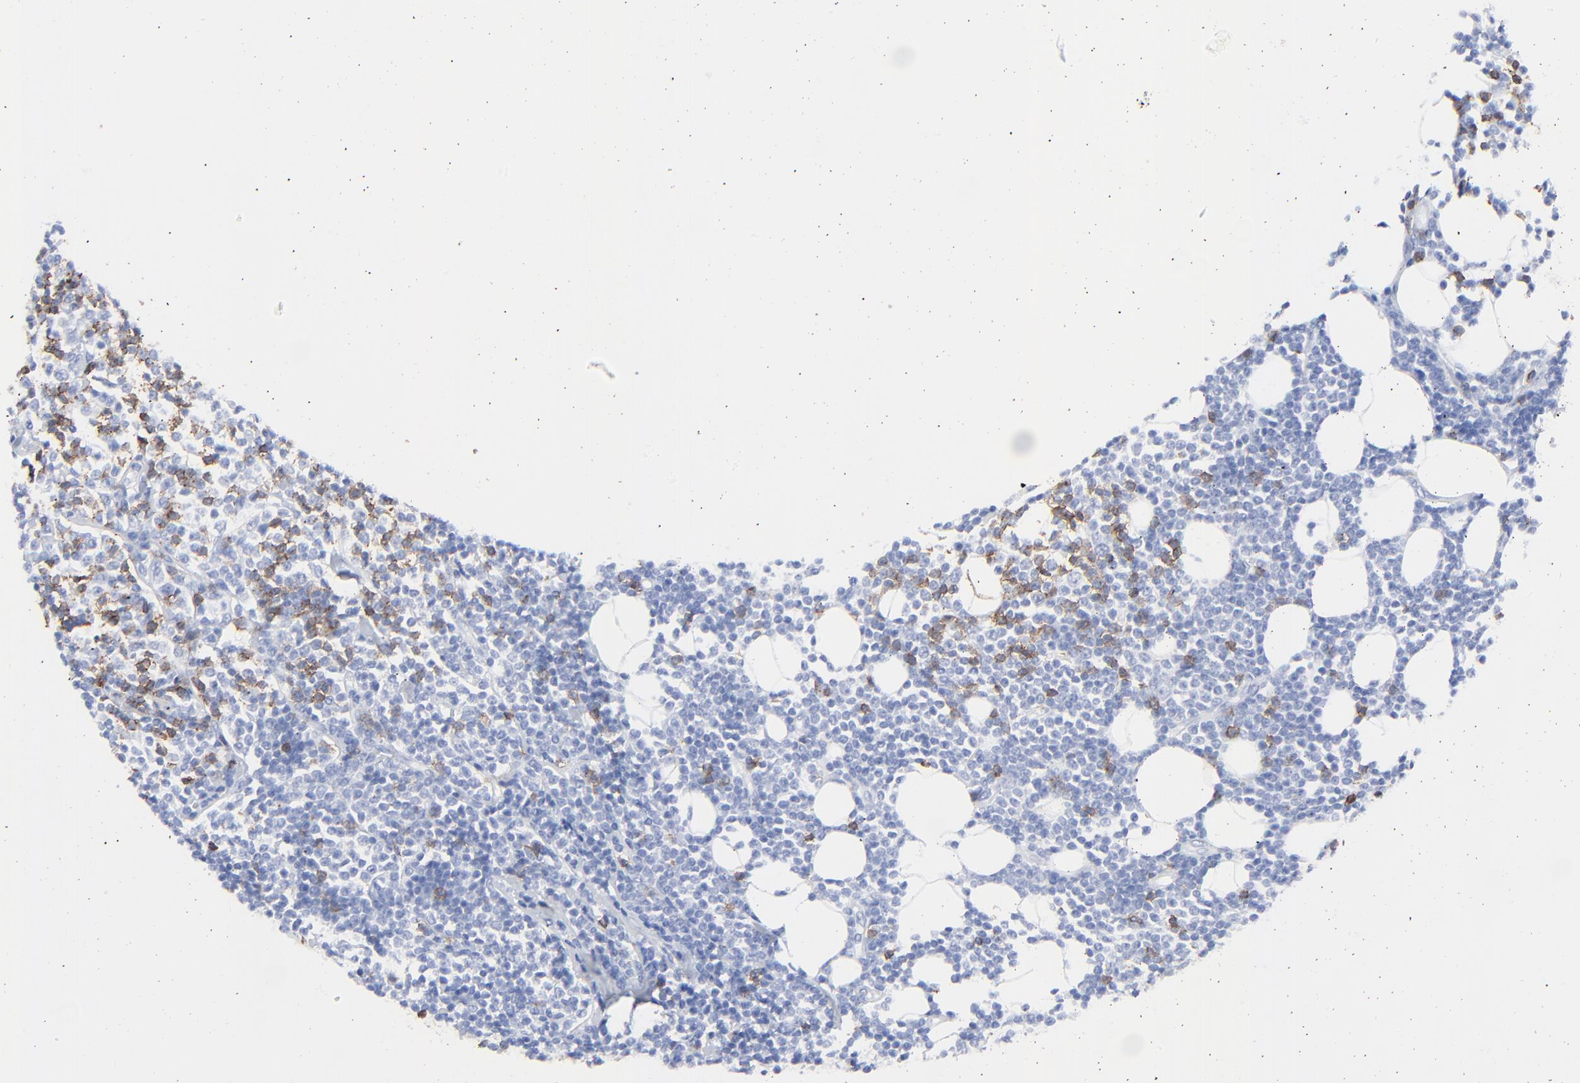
{"staining": {"intensity": "negative", "quantity": "none", "location": "none"}, "tissue": "lymphoma", "cell_type": "Tumor cells", "image_type": "cancer", "snomed": [{"axis": "morphology", "description": "Malignant lymphoma, non-Hodgkin's type, Low grade"}, {"axis": "topography", "description": "Soft tissue"}], "caption": "This is a micrograph of IHC staining of low-grade malignant lymphoma, non-Hodgkin's type, which shows no positivity in tumor cells. (Stains: DAB (3,3'-diaminobenzidine) immunohistochemistry (IHC) with hematoxylin counter stain, Microscopy: brightfield microscopy at high magnification).", "gene": "LCK", "patient": {"sex": "male", "age": 92}}